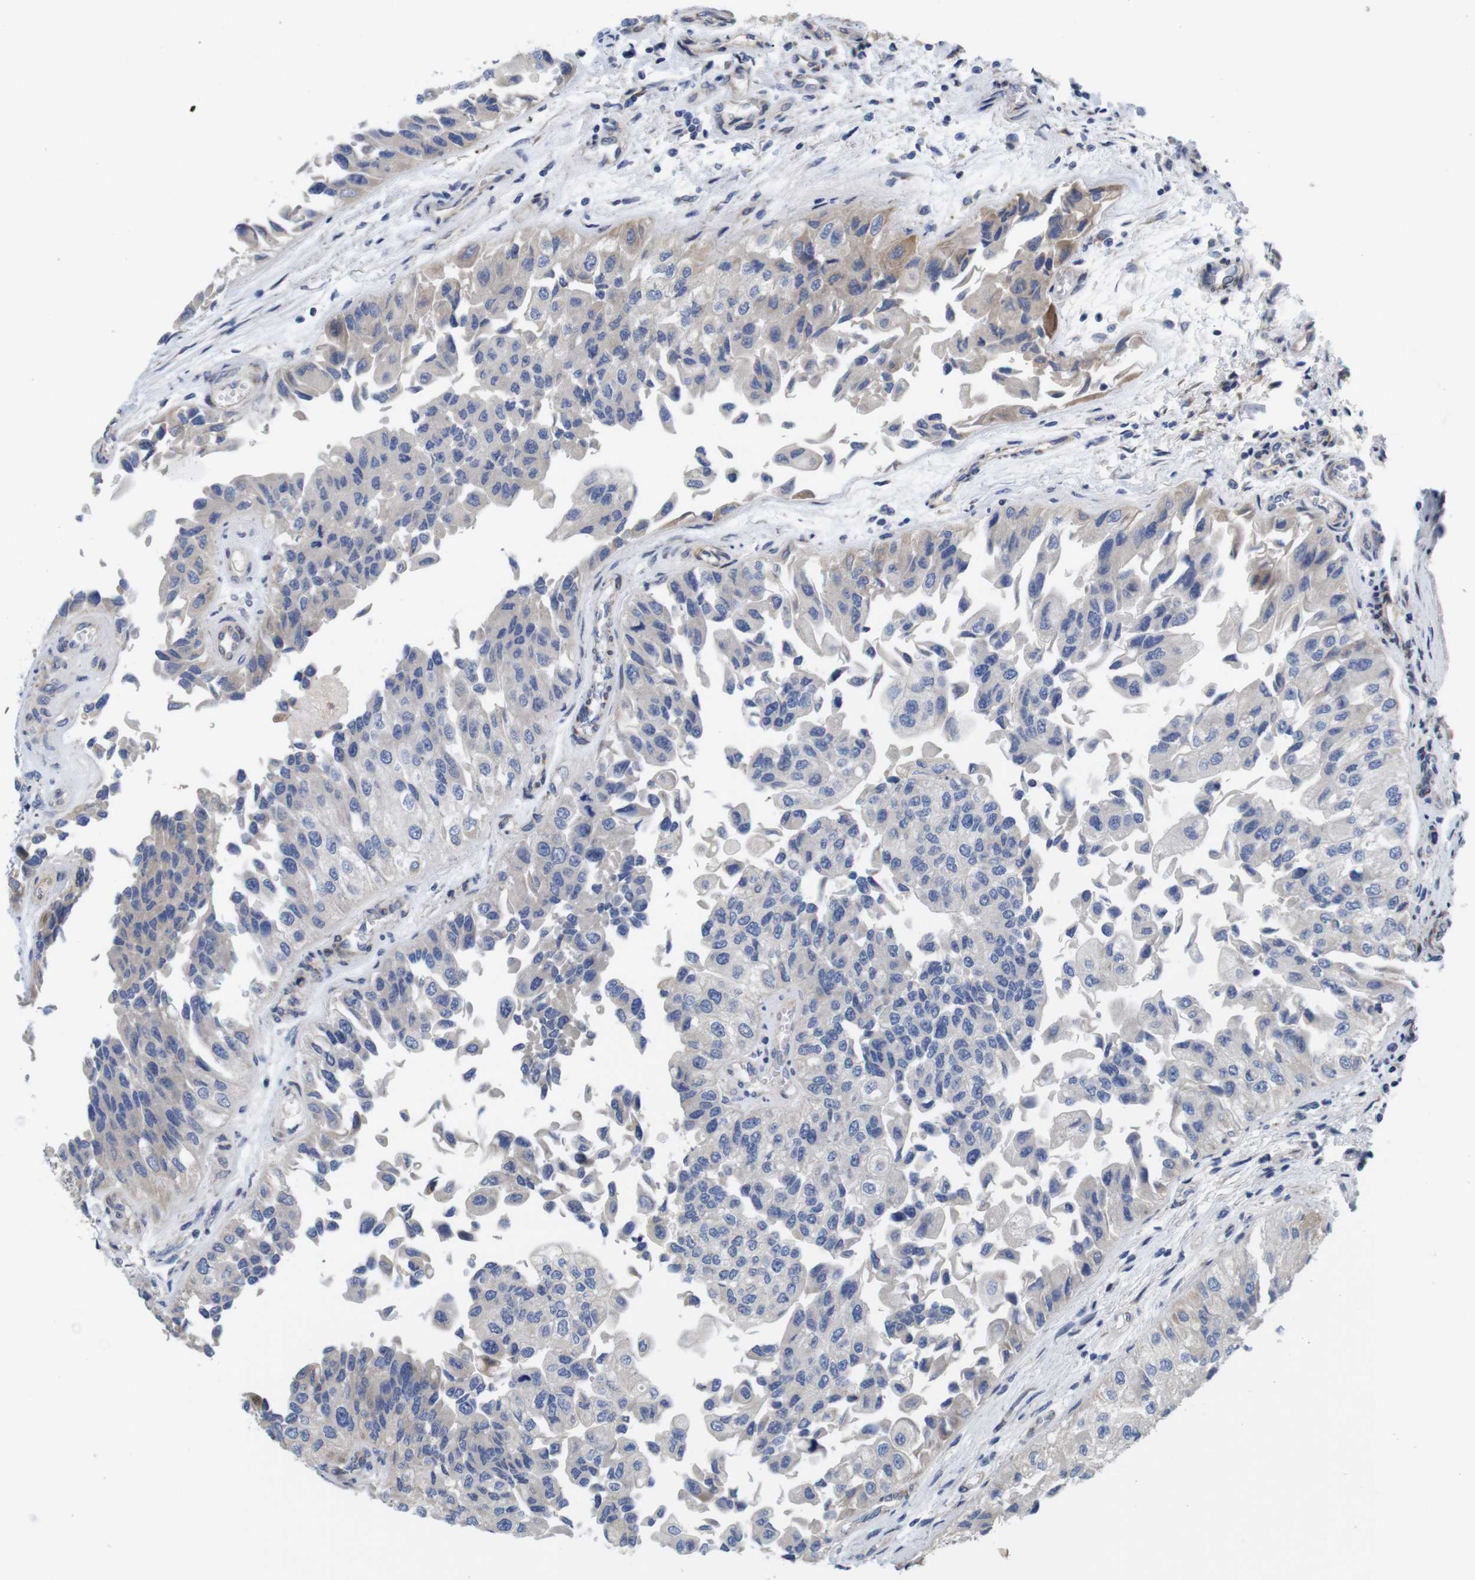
{"staining": {"intensity": "negative", "quantity": "none", "location": "none"}, "tissue": "urothelial cancer", "cell_type": "Tumor cells", "image_type": "cancer", "snomed": [{"axis": "morphology", "description": "Urothelial carcinoma, High grade"}, {"axis": "topography", "description": "Kidney"}, {"axis": "topography", "description": "Urinary bladder"}], "caption": "There is no significant expression in tumor cells of urothelial cancer.", "gene": "SPRY3", "patient": {"sex": "male", "age": 77}}